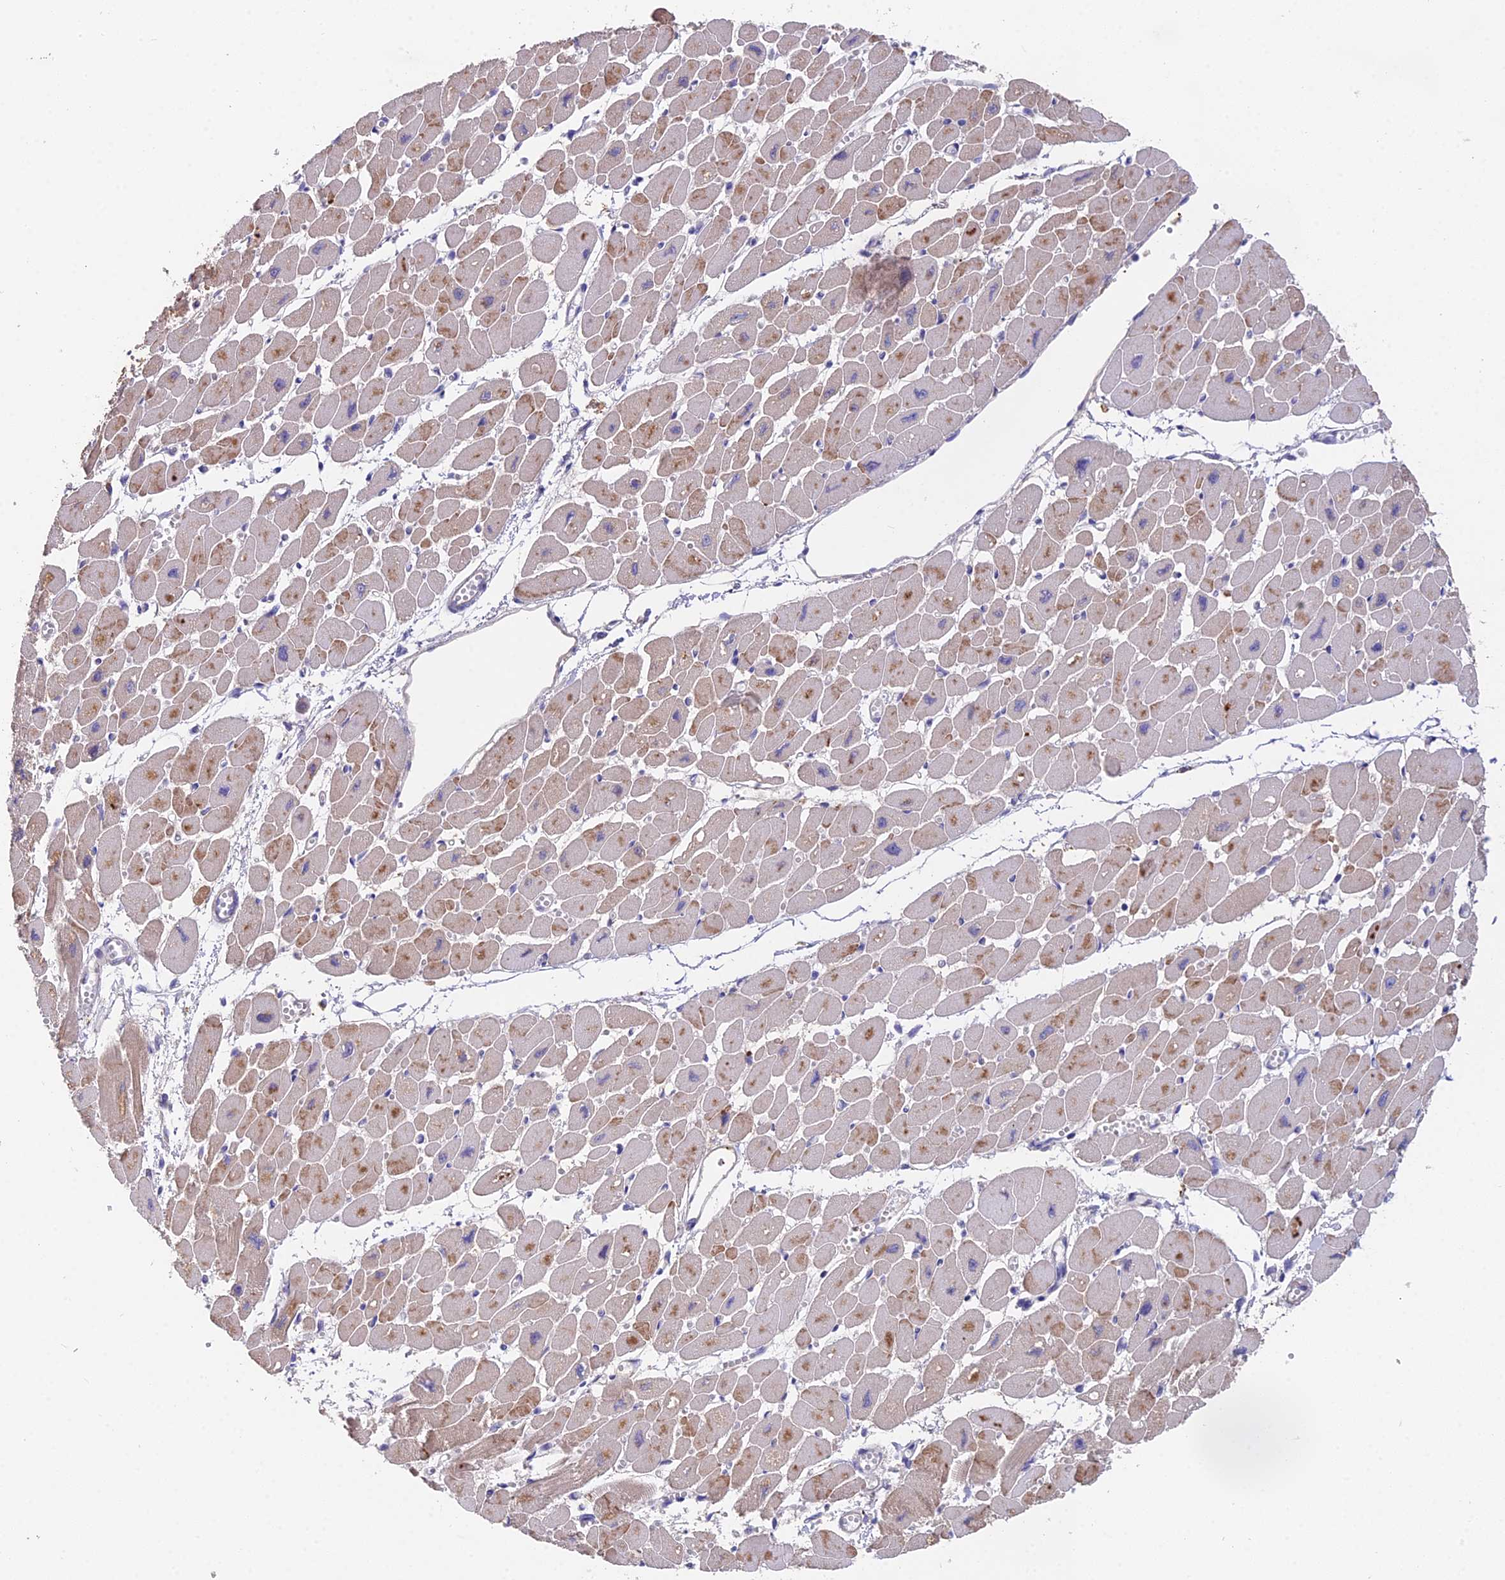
{"staining": {"intensity": "moderate", "quantity": "25%-75%", "location": "cytoplasmic/membranous"}, "tissue": "heart muscle", "cell_type": "Cardiomyocytes", "image_type": "normal", "snomed": [{"axis": "morphology", "description": "Normal tissue, NOS"}, {"axis": "topography", "description": "Heart"}], "caption": "DAB (3,3'-diaminobenzidine) immunohistochemical staining of benign human heart muscle demonstrates moderate cytoplasmic/membranous protein positivity in about 25%-75% of cardiomyocytes. (brown staining indicates protein expression, while blue staining denotes nuclei).", "gene": "FAM168B", "patient": {"sex": "female", "age": 54}}